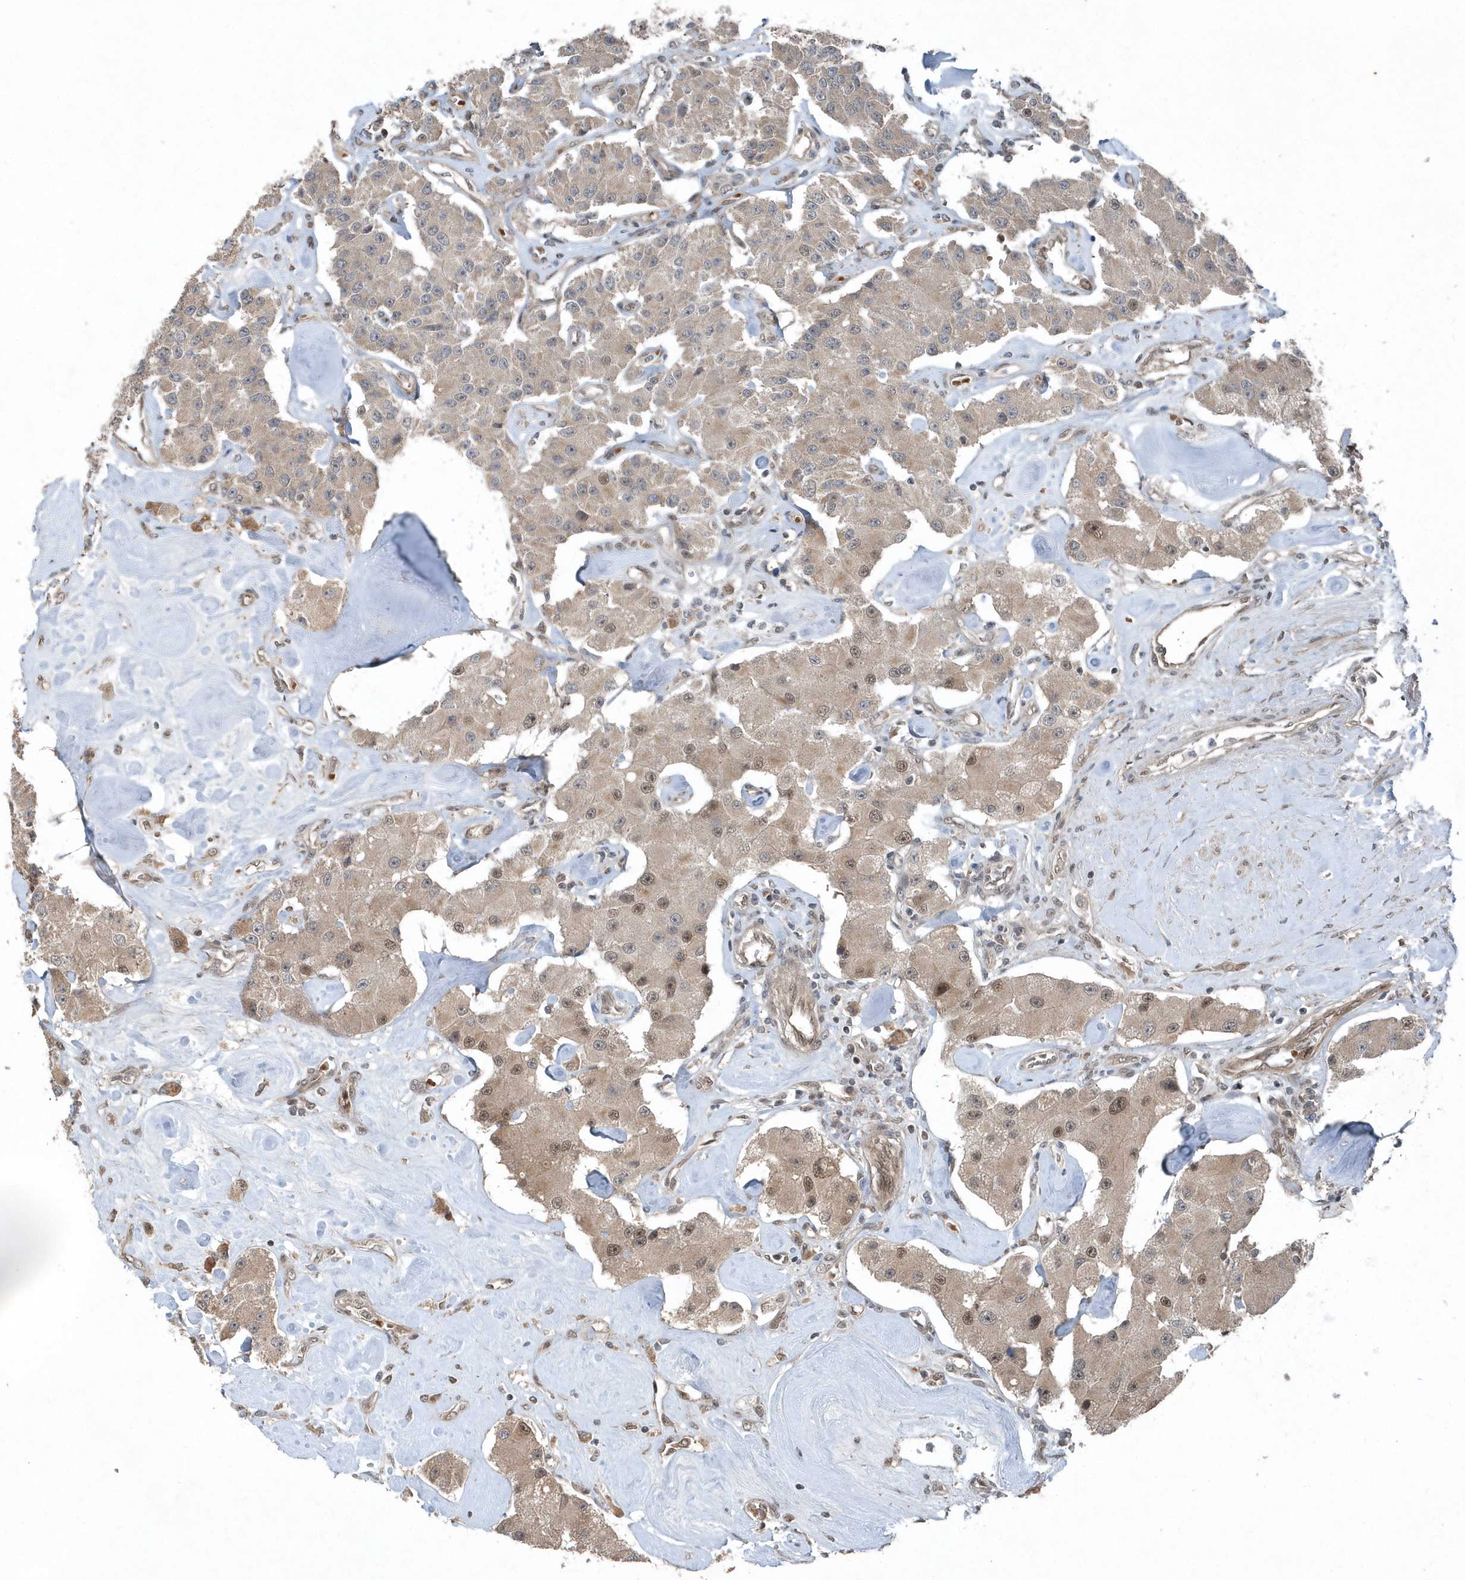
{"staining": {"intensity": "moderate", "quantity": "<25%", "location": "nuclear"}, "tissue": "carcinoid", "cell_type": "Tumor cells", "image_type": "cancer", "snomed": [{"axis": "morphology", "description": "Carcinoid, malignant, NOS"}, {"axis": "topography", "description": "Pancreas"}], "caption": "Carcinoid (malignant) stained for a protein shows moderate nuclear positivity in tumor cells.", "gene": "QTRT2", "patient": {"sex": "male", "age": 41}}